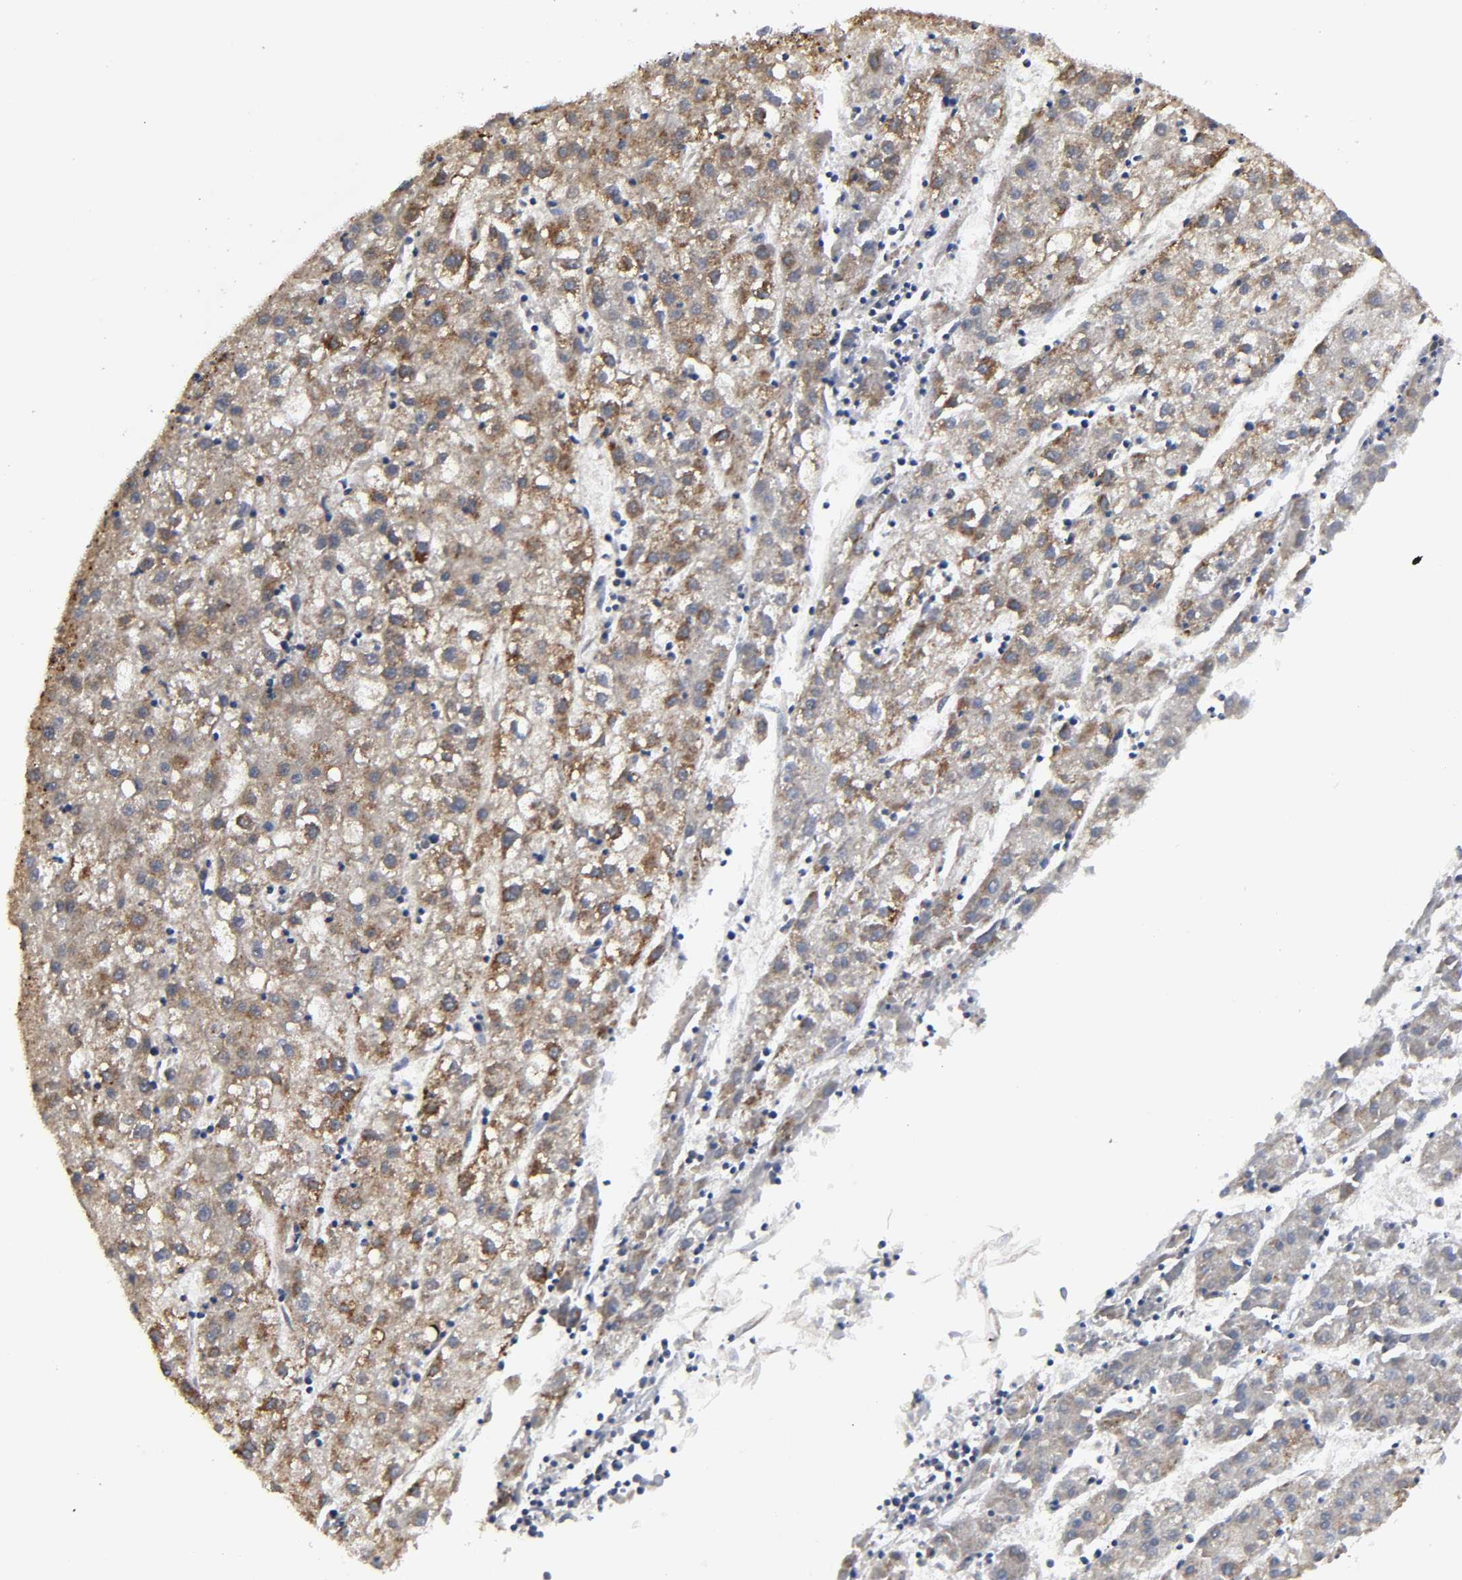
{"staining": {"intensity": "moderate", "quantity": ">75%", "location": "cytoplasmic/membranous"}, "tissue": "liver cancer", "cell_type": "Tumor cells", "image_type": "cancer", "snomed": [{"axis": "morphology", "description": "Carcinoma, Hepatocellular, NOS"}, {"axis": "topography", "description": "Liver"}], "caption": "A brown stain labels moderate cytoplasmic/membranous positivity of a protein in hepatocellular carcinoma (liver) tumor cells. Using DAB (3,3'-diaminobenzidine) (brown) and hematoxylin (blue) stains, captured at high magnification using brightfield microscopy.", "gene": "COX6B1", "patient": {"sex": "male", "age": 72}}